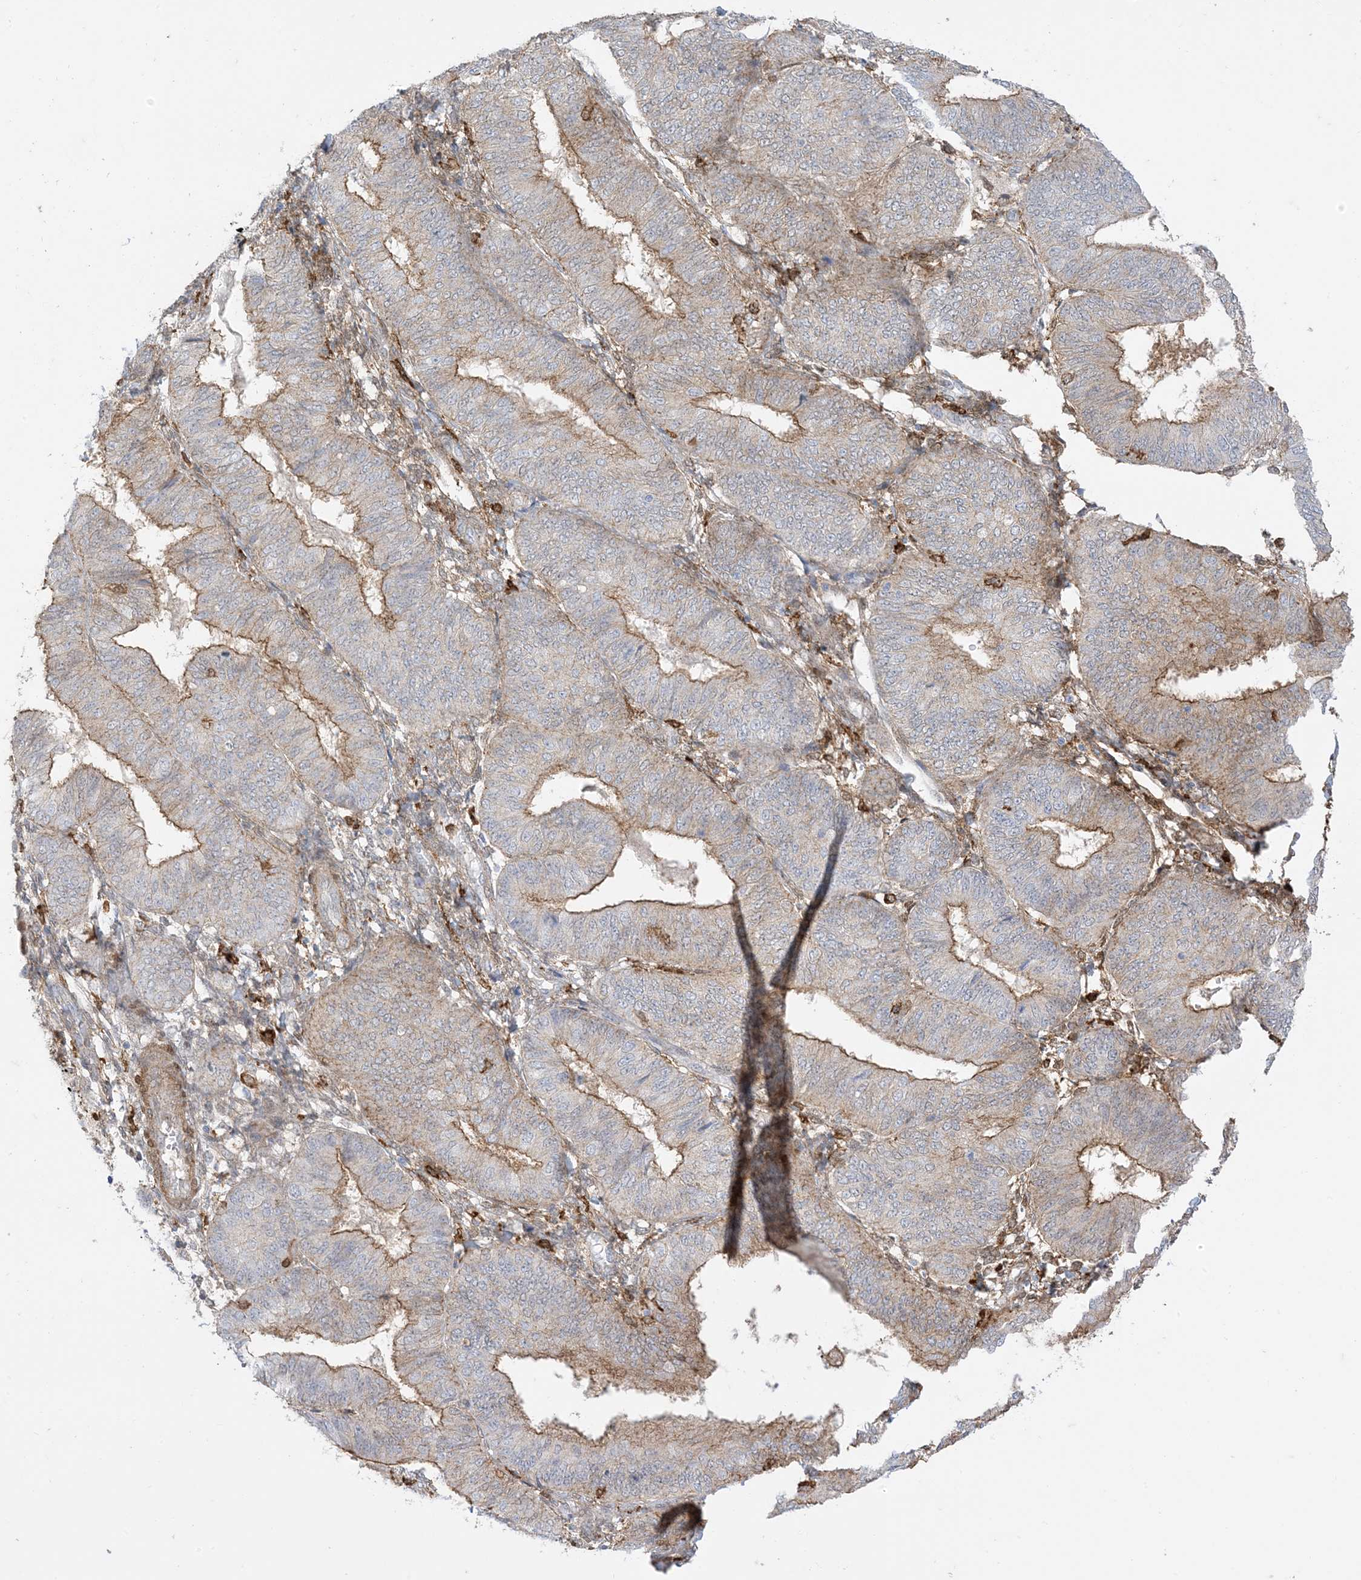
{"staining": {"intensity": "moderate", "quantity": ">75%", "location": "cytoplasmic/membranous"}, "tissue": "endometrial cancer", "cell_type": "Tumor cells", "image_type": "cancer", "snomed": [{"axis": "morphology", "description": "Adenocarcinoma, NOS"}, {"axis": "topography", "description": "Endometrium"}], "caption": "A high-resolution histopathology image shows immunohistochemistry (IHC) staining of adenocarcinoma (endometrial), which reveals moderate cytoplasmic/membranous expression in about >75% of tumor cells.", "gene": "GSN", "patient": {"sex": "female", "age": 58}}